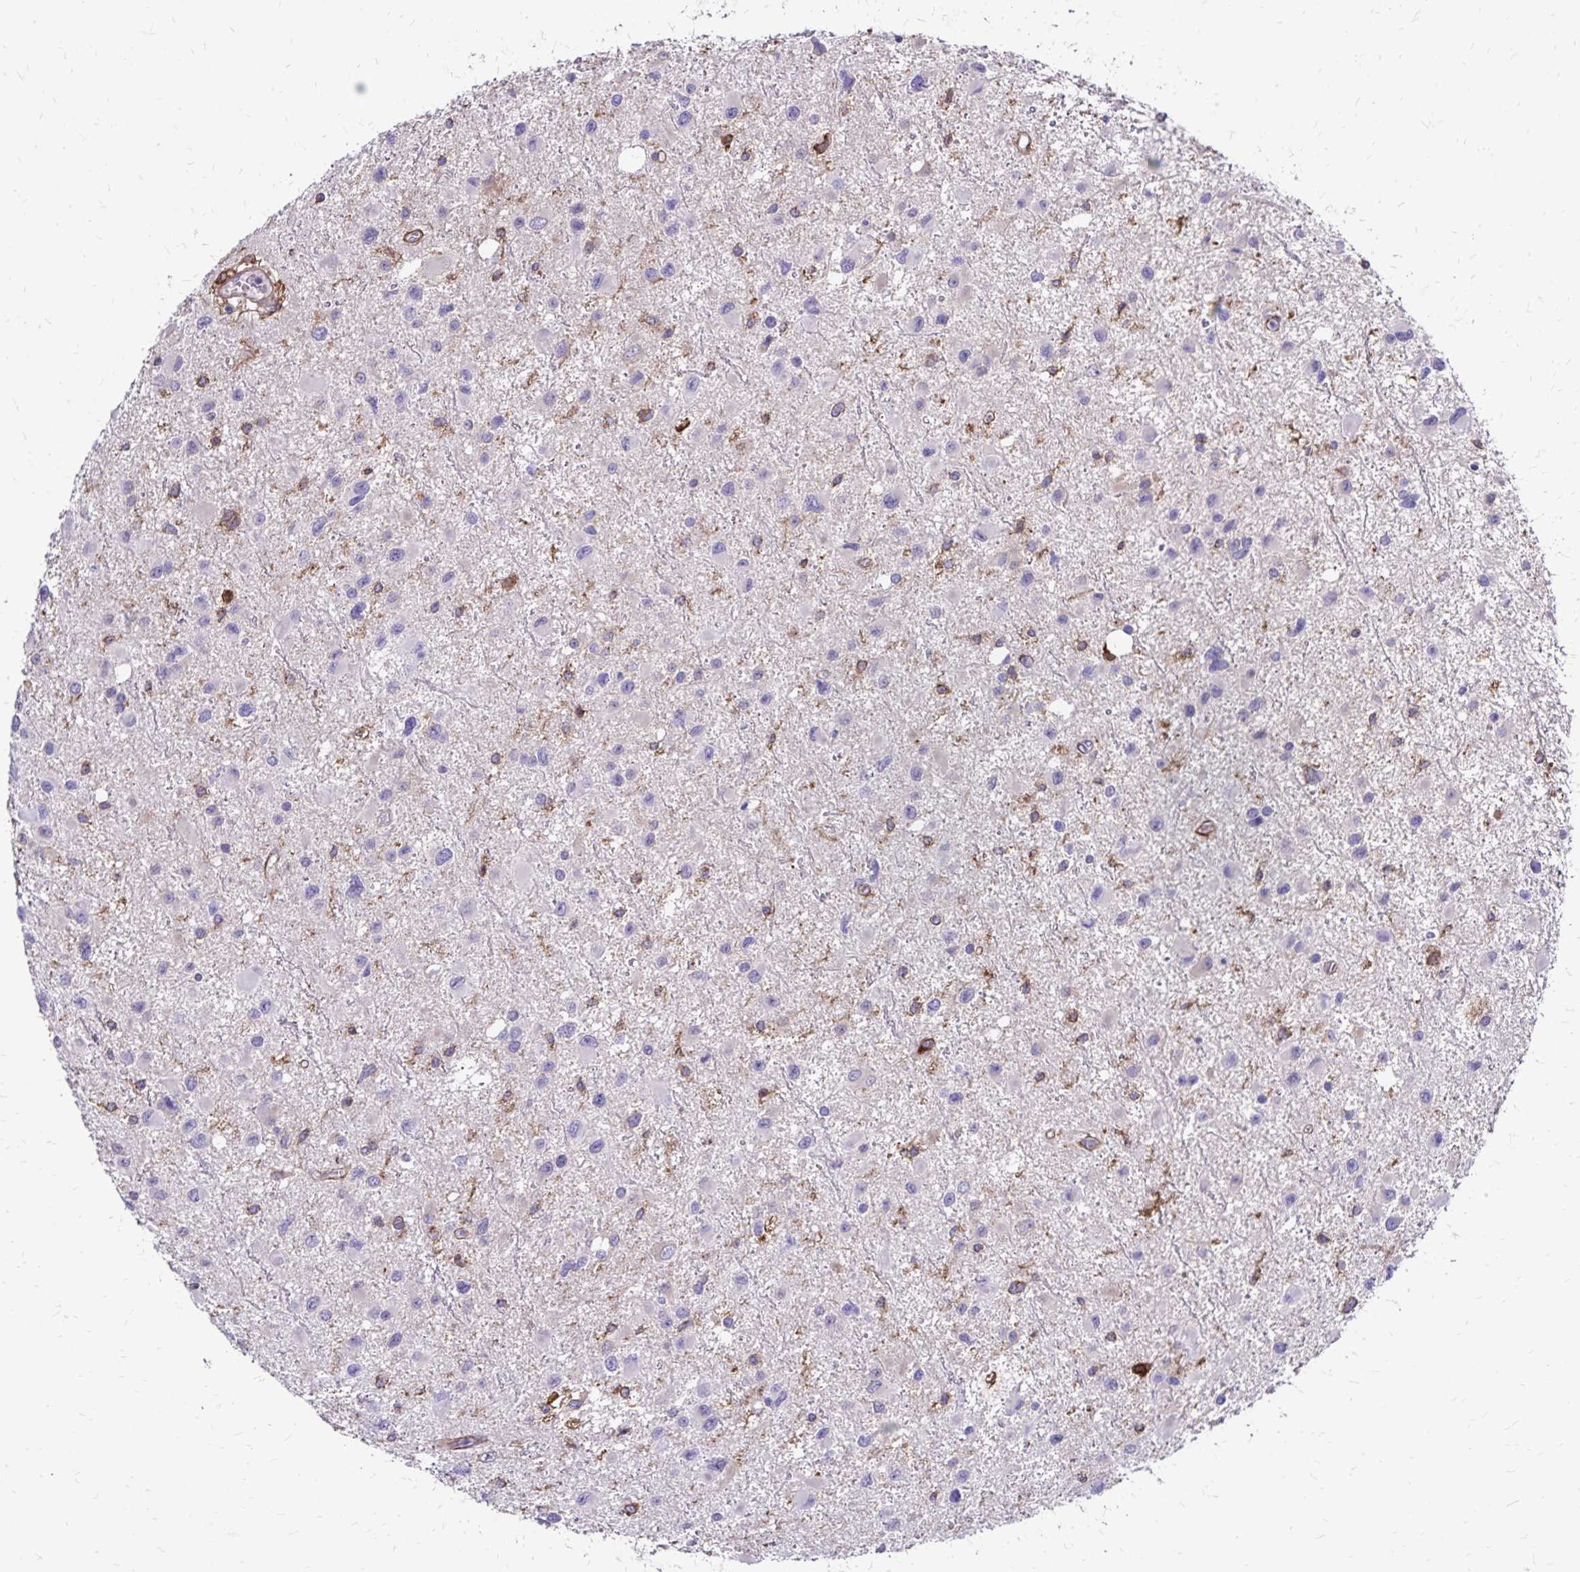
{"staining": {"intensity": "negative", "quantity": "none", "location": "none"}, "tissue": "glioma", "cell_type": "Tumor cells", "image_type": "cancer", "snomed": [{"axis": "morphology", "description": "Glioma, malignant, Low grade"}, {"axis": "topography", "description": "Brain"}], "caption": "Immunohistochemistry histopathology image of neoplastic tissue: glioma stained with DAB (3,3'-diaminobenzidine) exhibits no significant protein positivity in tumor cells.", "gene": "TNS3", "patient": {"sex": "female", "age": 32}}